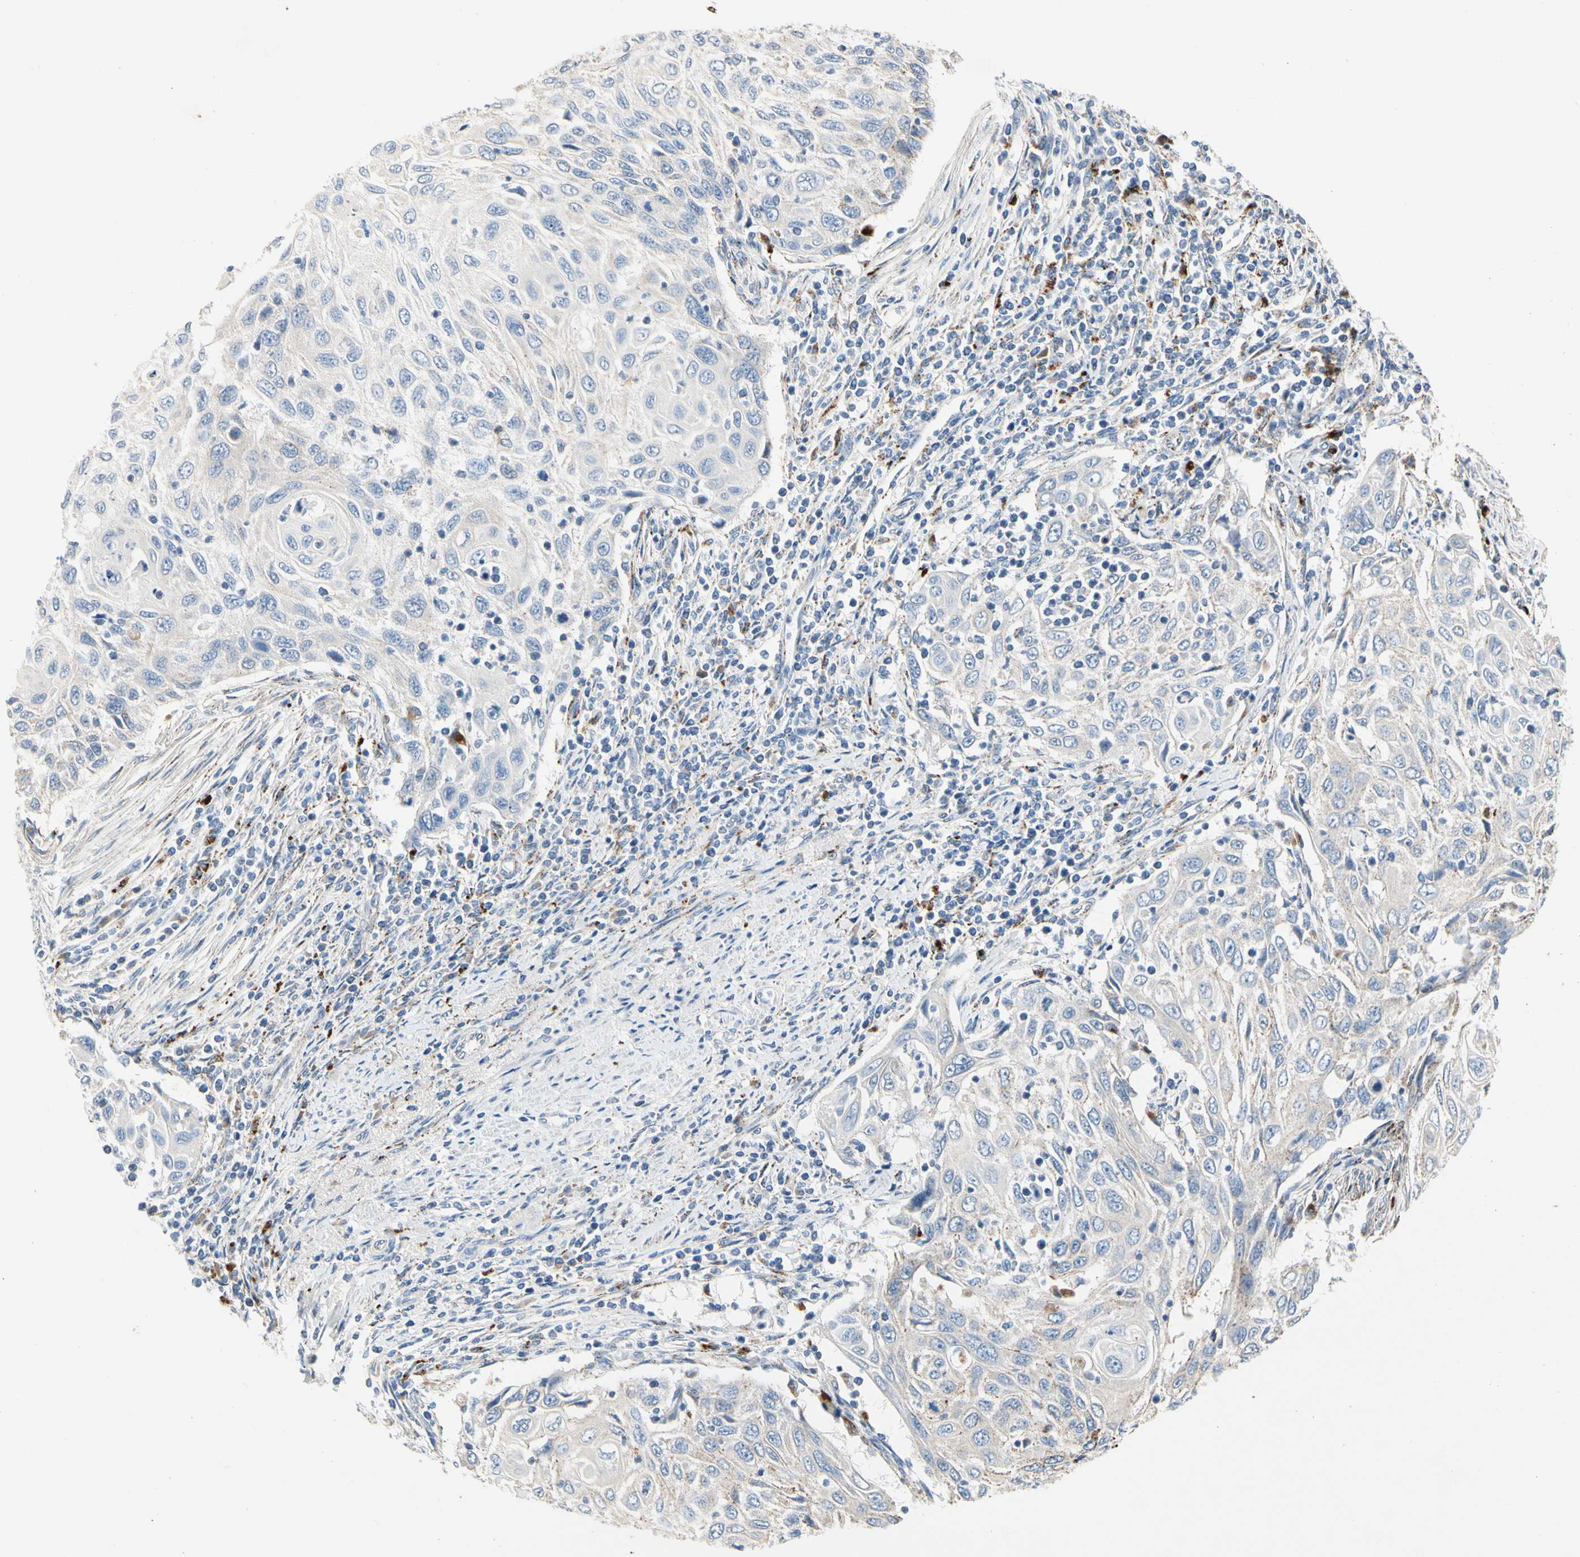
{"staining": {"intensity": "negative", "quantity": "none", "location": "none"}, "tissue": "cervical cancer", "cell_type": "Tumor cells", "image_type": "cancer", "snomed": [{"axis": "morphology", "description": "Squamous cell carcinoma, NOS"}, {"axis": "topography", "description": "Cervix"}], "caption": "Squamous cell carcinoma (cervical) was stained to show a protein in brown. There is no significant positivity in tumor cells. (Immunohistochemistry, brightfield microscopy, high magnification).", "gene": "RETSAT", "patient": {"sex": "female", "age": 70}}